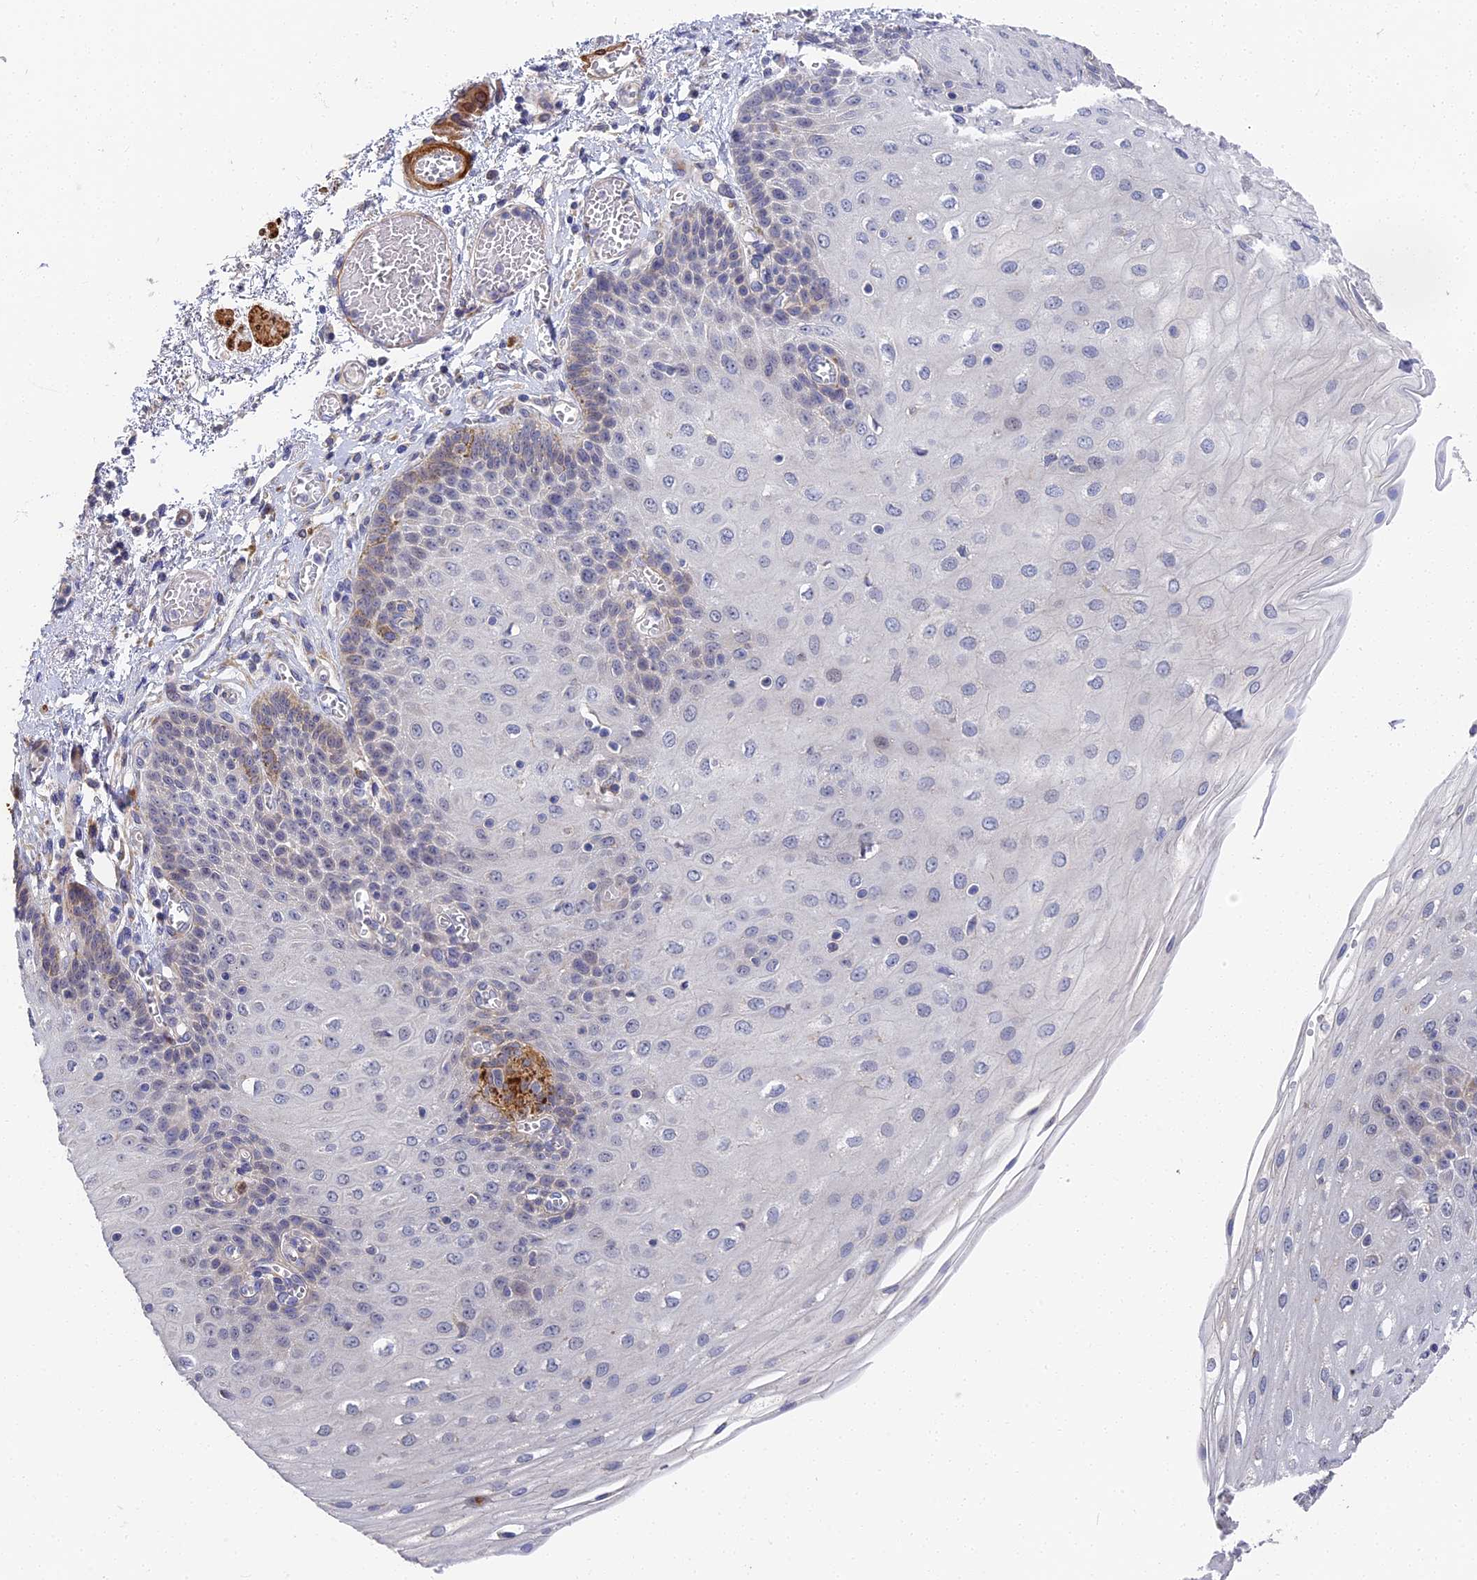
{"staining": {"intensity": "moderate", "quantity": "<25%", "location": "cytoplasmic/membranous"}, "tissue": "esophagus", "cell_type": "Squamous epithelial cells", "image_type": "normal", "snomed": [{"axis": "morphology", "description": "Normal tissue, NOS"}, {"axis": "topography", "description": "Esophagus"}], "caption": "IHC (DAB (3,3'-diaminobenzidine)) staining of normal human esophagus reveals moderate cytoplasmic/membranous protein staining in approximately <25% of squamous epithelial cells. Immunohistochemistry (ihc) stains the protein of interest in brown and the nuclei are stained blue.", "gene": "CCDC113", "patient": {"sex": "male", "age": 81}}